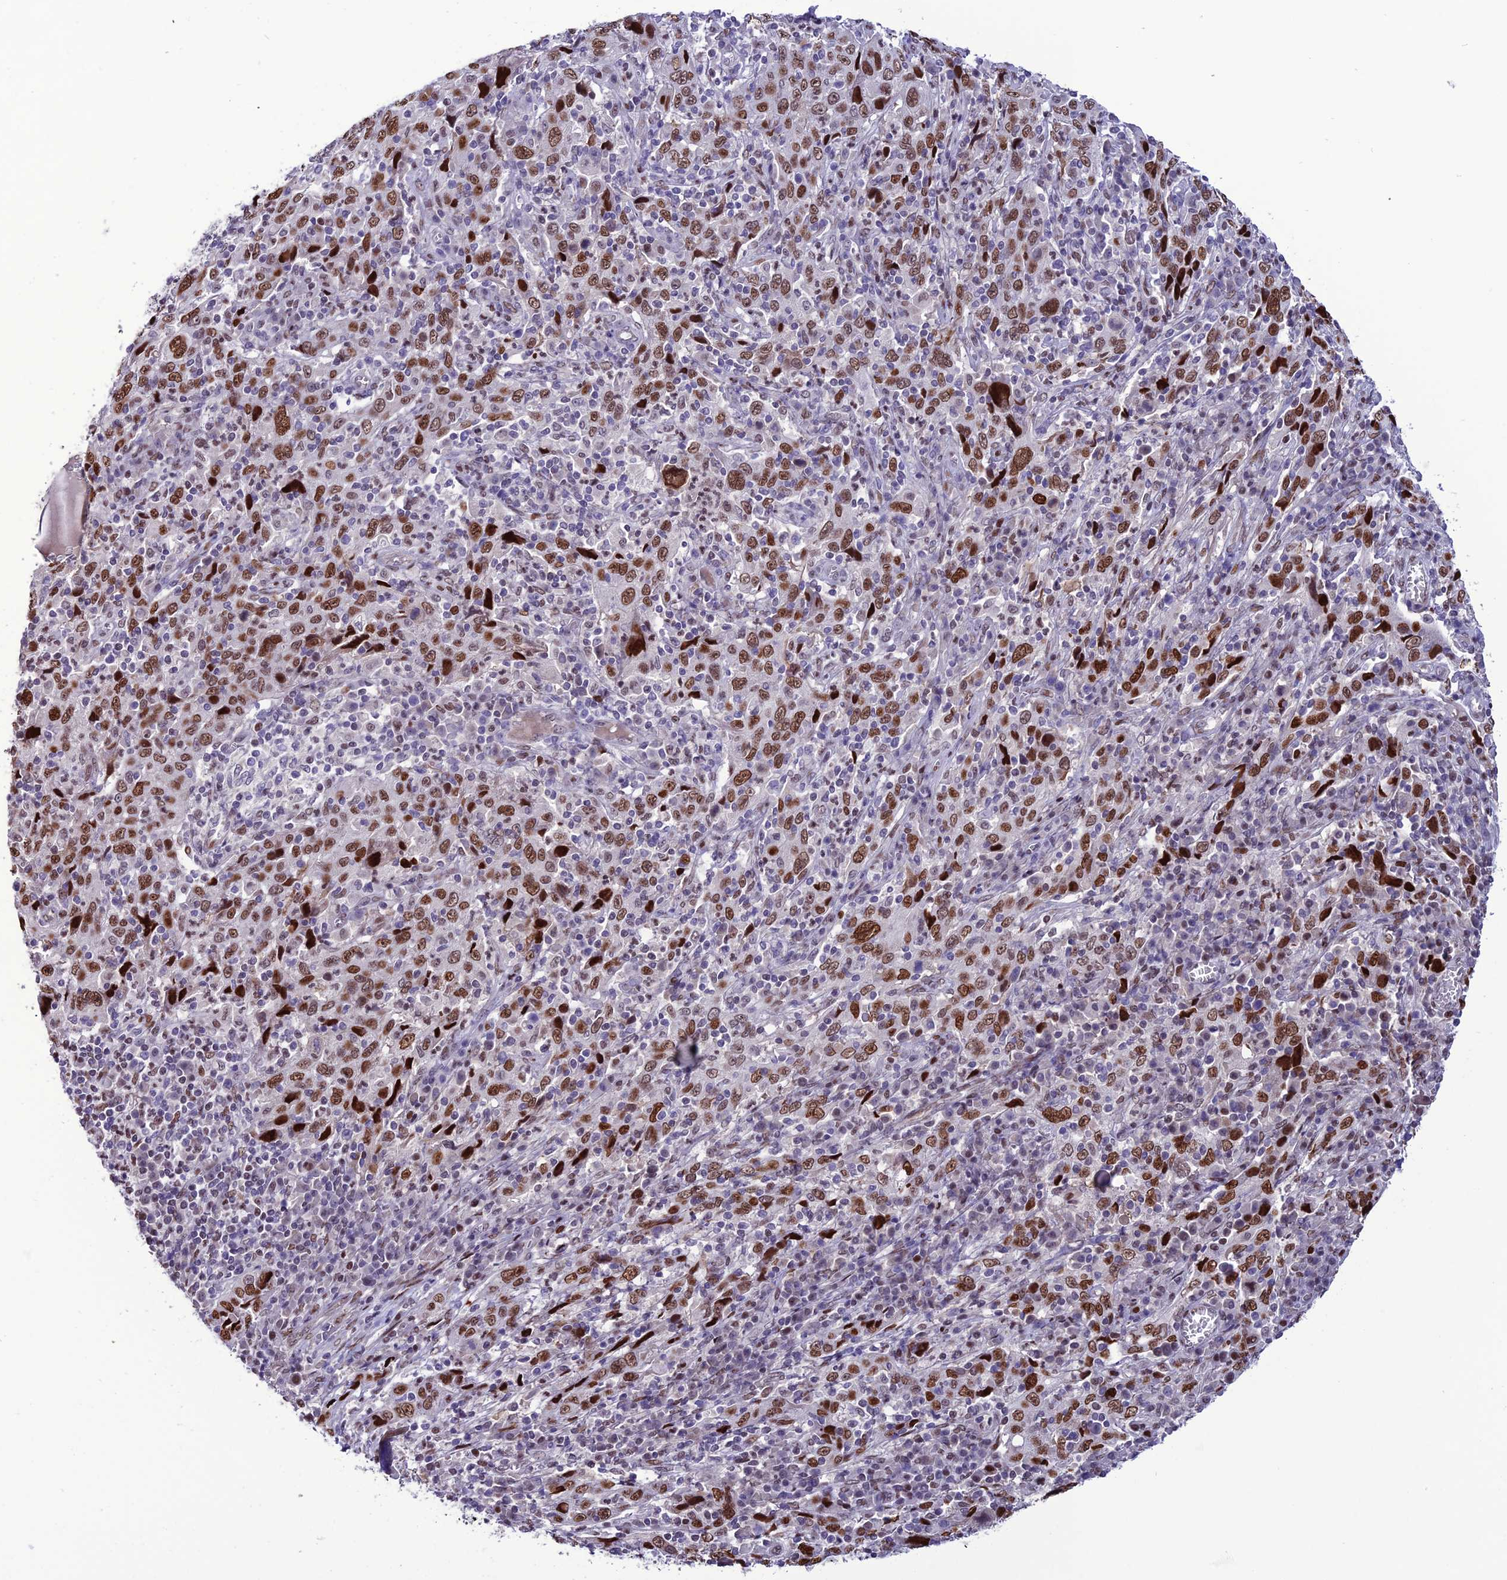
{"staining": {"intensity": "moderate", "quantity": ">75%", "location": "nuclear"}, "tissue": "cervical cancer", "cell_type": "Tumor cells", "image_type": "cancer", "snomed": [{"axis": "morphology", "description": "Squamous cell carcinoma, NOS"}, {"axis": "topography", "description": "Cervix"}], "caption": "Cervical squamous cell carcinoma stained with DAB (3,3'-diaminobenzidine) immunohistochemistry (IHC) exhibits medium levels of moderate nuclear expression in approximately >75% of tumor cells.", "gene": "ZNF707", "patient": {"sex": "female", "age": 46}}